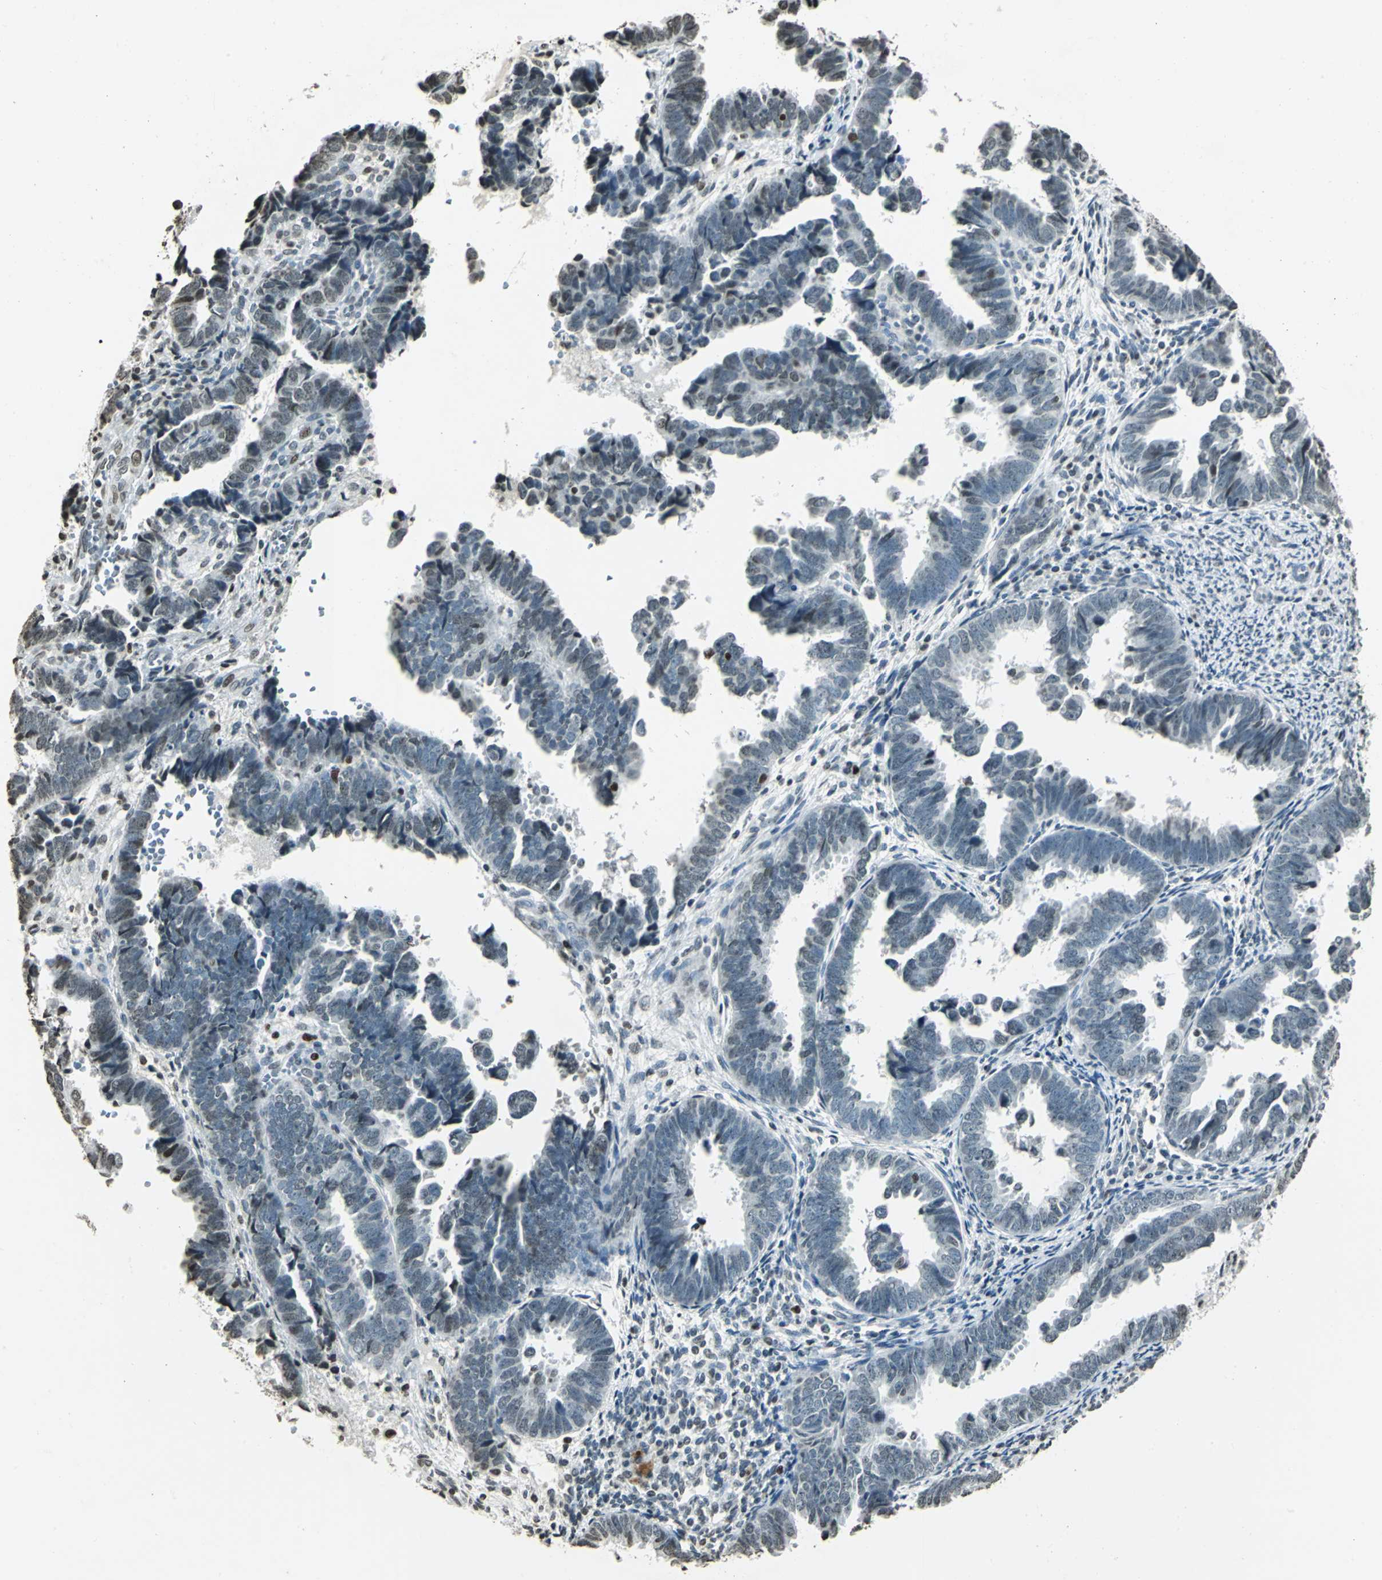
{"staining": {"intensity": "weak", "quantity": "25%-75%", "location": "nuclear"}, "tissue": "endometrial cancer", "cell_type": "Tumor cells", "image_type": "cancer", "snomed": [{"axis": "morphology", "description": "Adenocarcinoma, NOS"}, {"axis": "topography", "description": "Endometrium"}], "caption": "A low amount of weak nuclear positivity is present in approximately 25%-75% of tumor cells in adenocarcinoma (endometrial) tissue. The staining is performed using DAB (3,3'-diaminobenzidine) brown chromogen to label protein expression. The nuclei are counter-stained blue using hematoxylin.", "gene": "MCM4", "patient": {"sex": "female", "age": 75}}